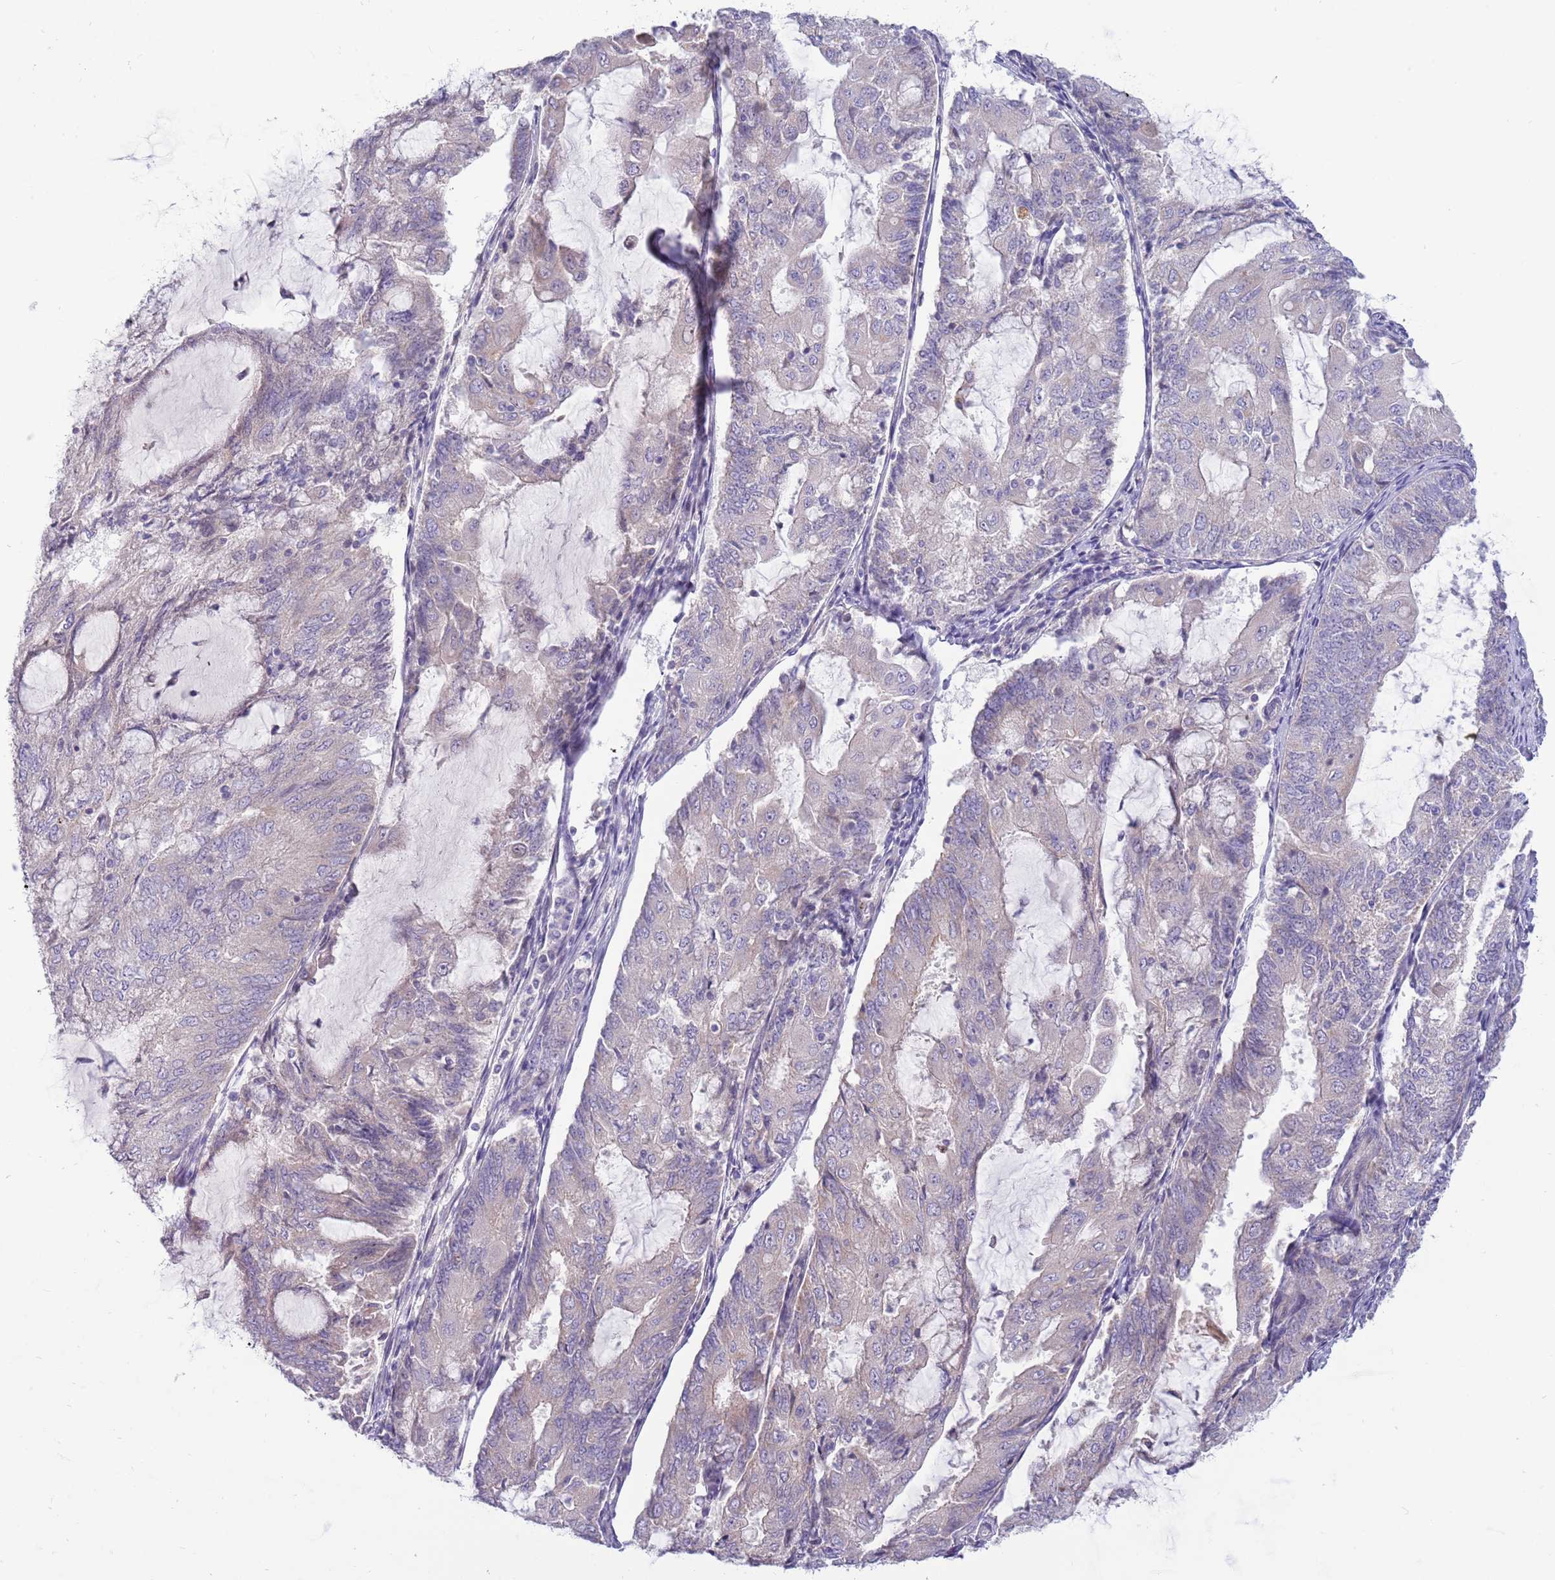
{"staining": {"intensity": "negative", "quantity": "none", "location": "none"}, "tissue": "endometrial cancer", "cell_type": "Tumor cells", "image_type": "cancer", "snomed": [{"axis": "morphology", "description": "Adenocarcinoma, NOS"}, {"axis": "topography", "description": "Endometrium"}], "caption": "The histopathology image shows no staining of tumor cells in endometrial cancer (adenocarcinoma).", "gene": "DDHD1", "patient": {"sex": "female", "age": 81}}